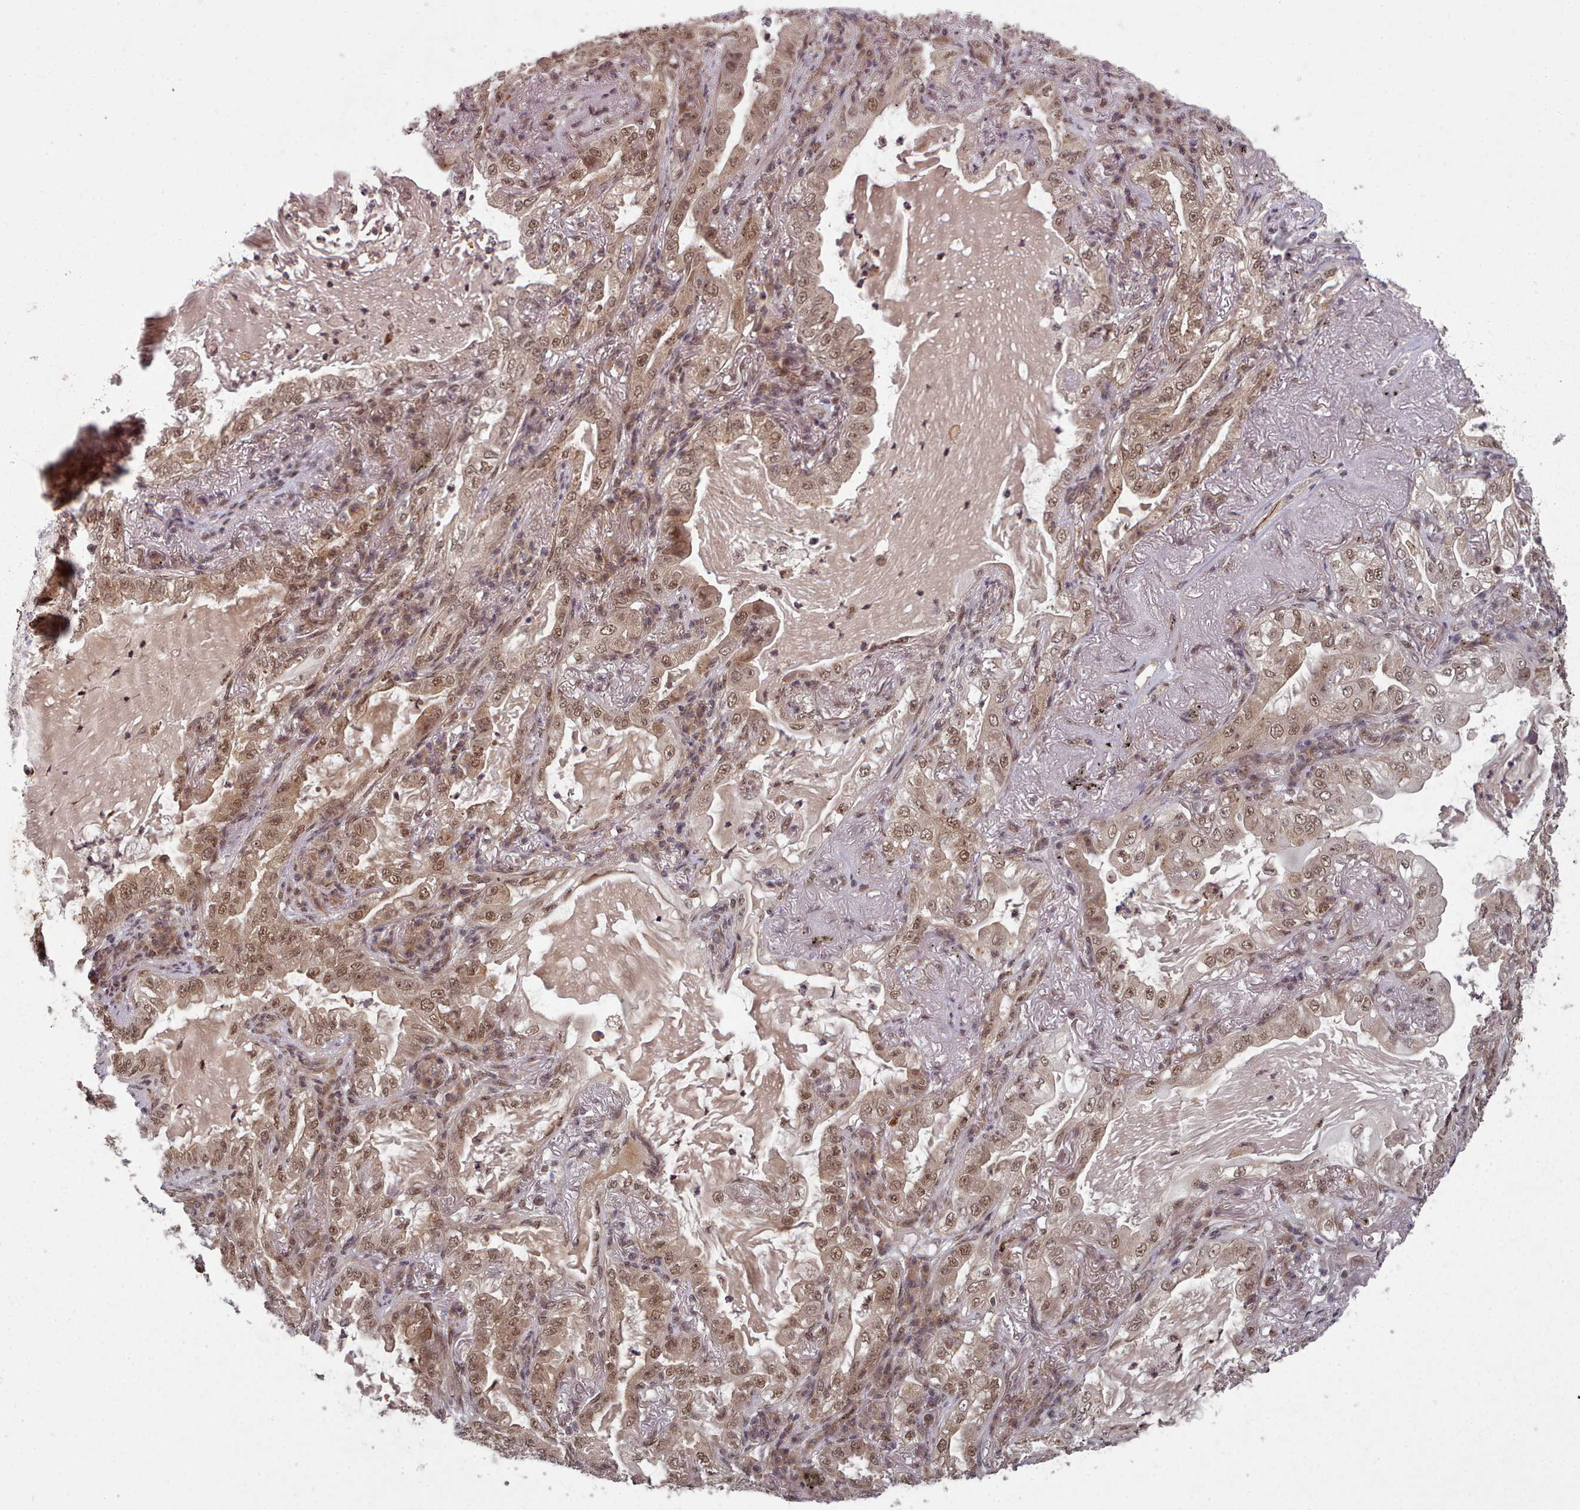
{"staining": {"intensity": "moderate", "quantity": ">75%", "location": "nuclear"}, "tissue": "lung cancer", "cell_type": "Tumor cells", "image_type": "cancer", "snomed": [{"axis": "morphology", "description": "Adenocarcinoma, NOS"}, {"axis": "topography", "description": "Lung"}], "caption": "Human lung cancer (adenocarcinoma) stained with a brown dye reveals moderate nuclear positive expression in about >75% of tumor cells.", "gene": "DHX8", "patient": {"sex": "female", "age": 73}}